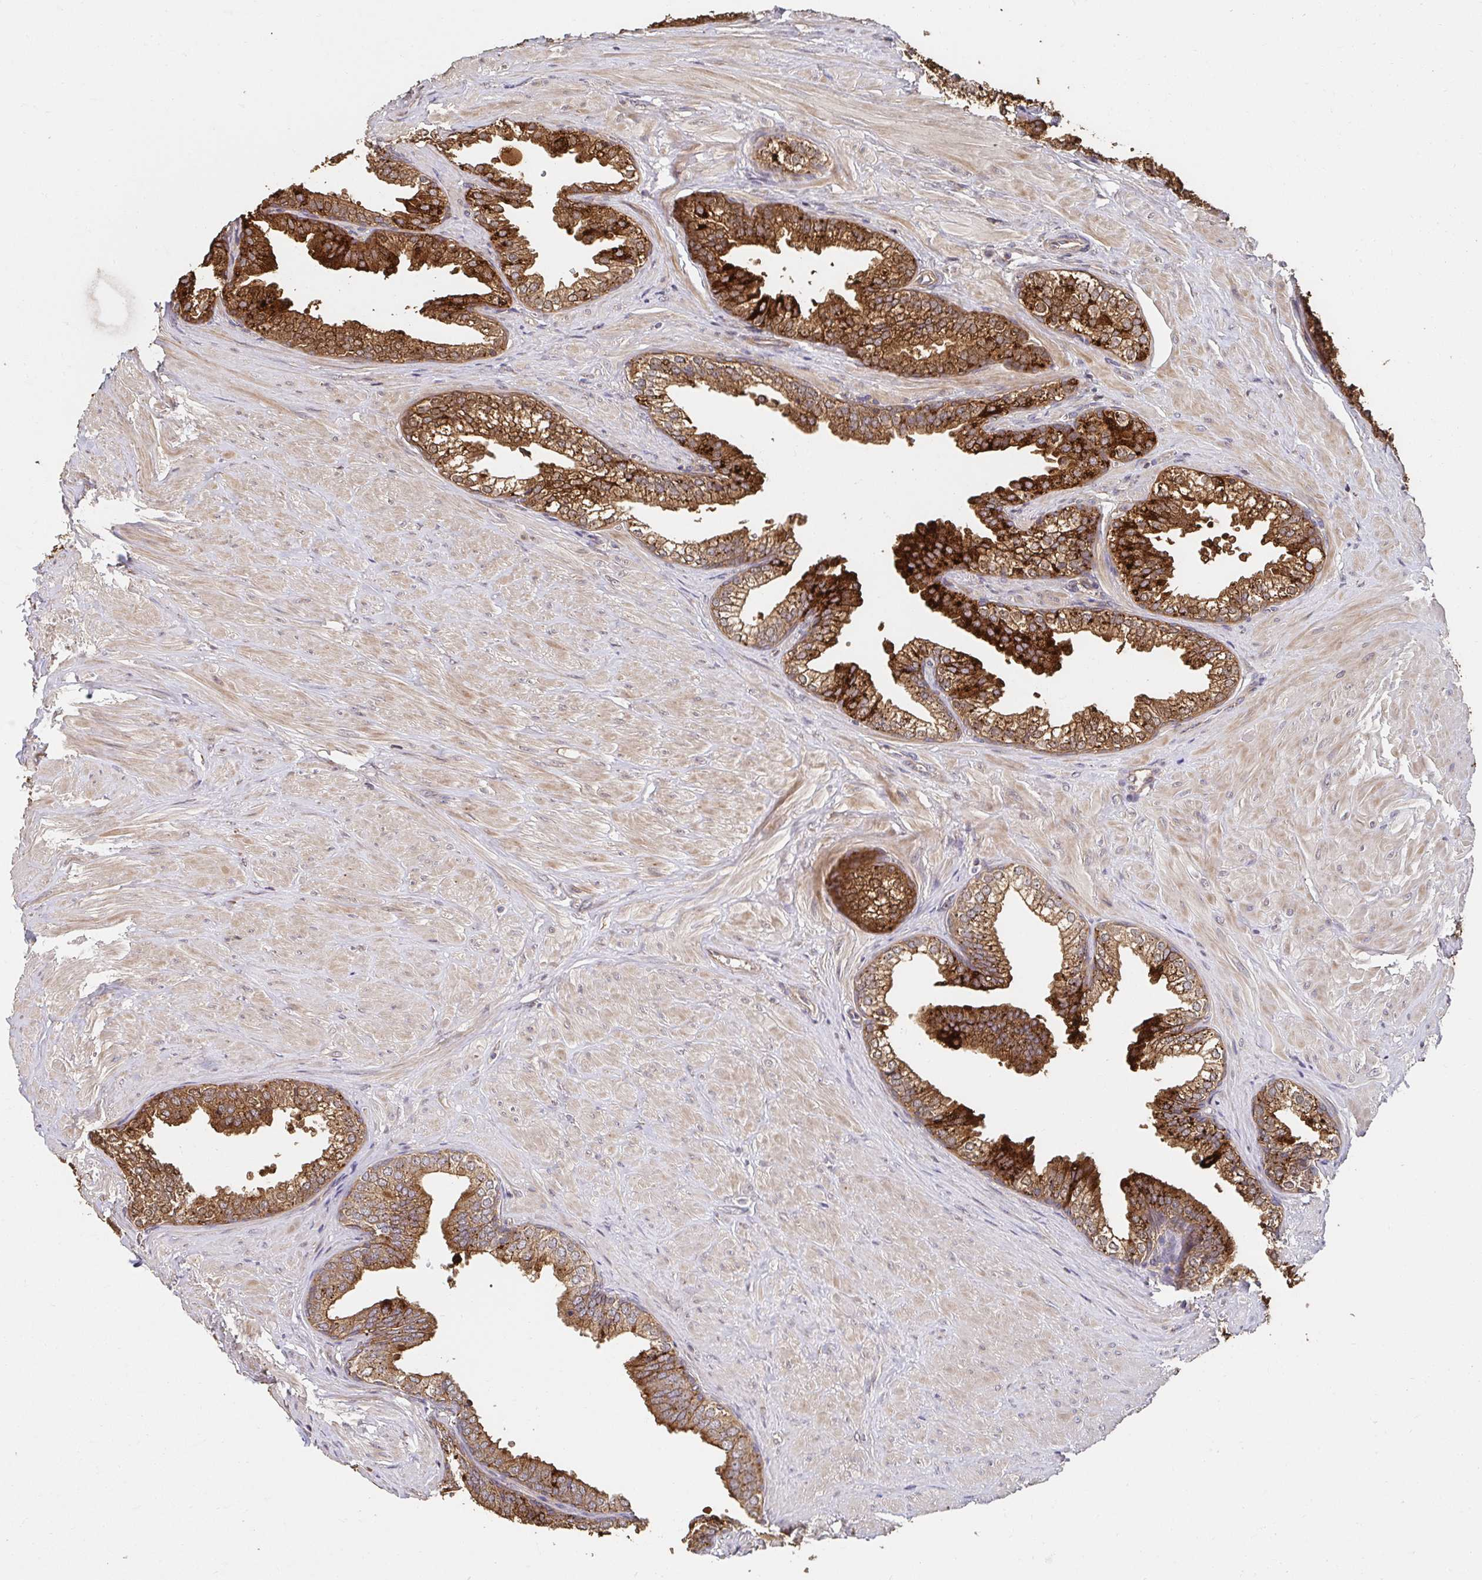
{"staining": {"intensity": "strong", "quantity": ">75%", "location": "cytoplasmic/membranous"}, "tissue": "prostate", "cell_type": "Glandular cells", "image_type": "normal", "snomed": [{"axis": "morphology", "description": "Normal tissue, NOS"}, {"axis": "topography", "description": "Prostate"}, {"axis": "topography", "description": "Peripheral nerve tissue"}], "caption": "Immunohistochemical staining of normal human prostate reveals >75% levels of strong cytoplasmic/membranous protein staining in approximately >75% of glandular cells. Using DAB (brown) and hematoxylin (blue) stains, captured at high magnification using brightfield microscopy.", "gene": "APBB1", "patient": {"sex": "male", "age": 55}}